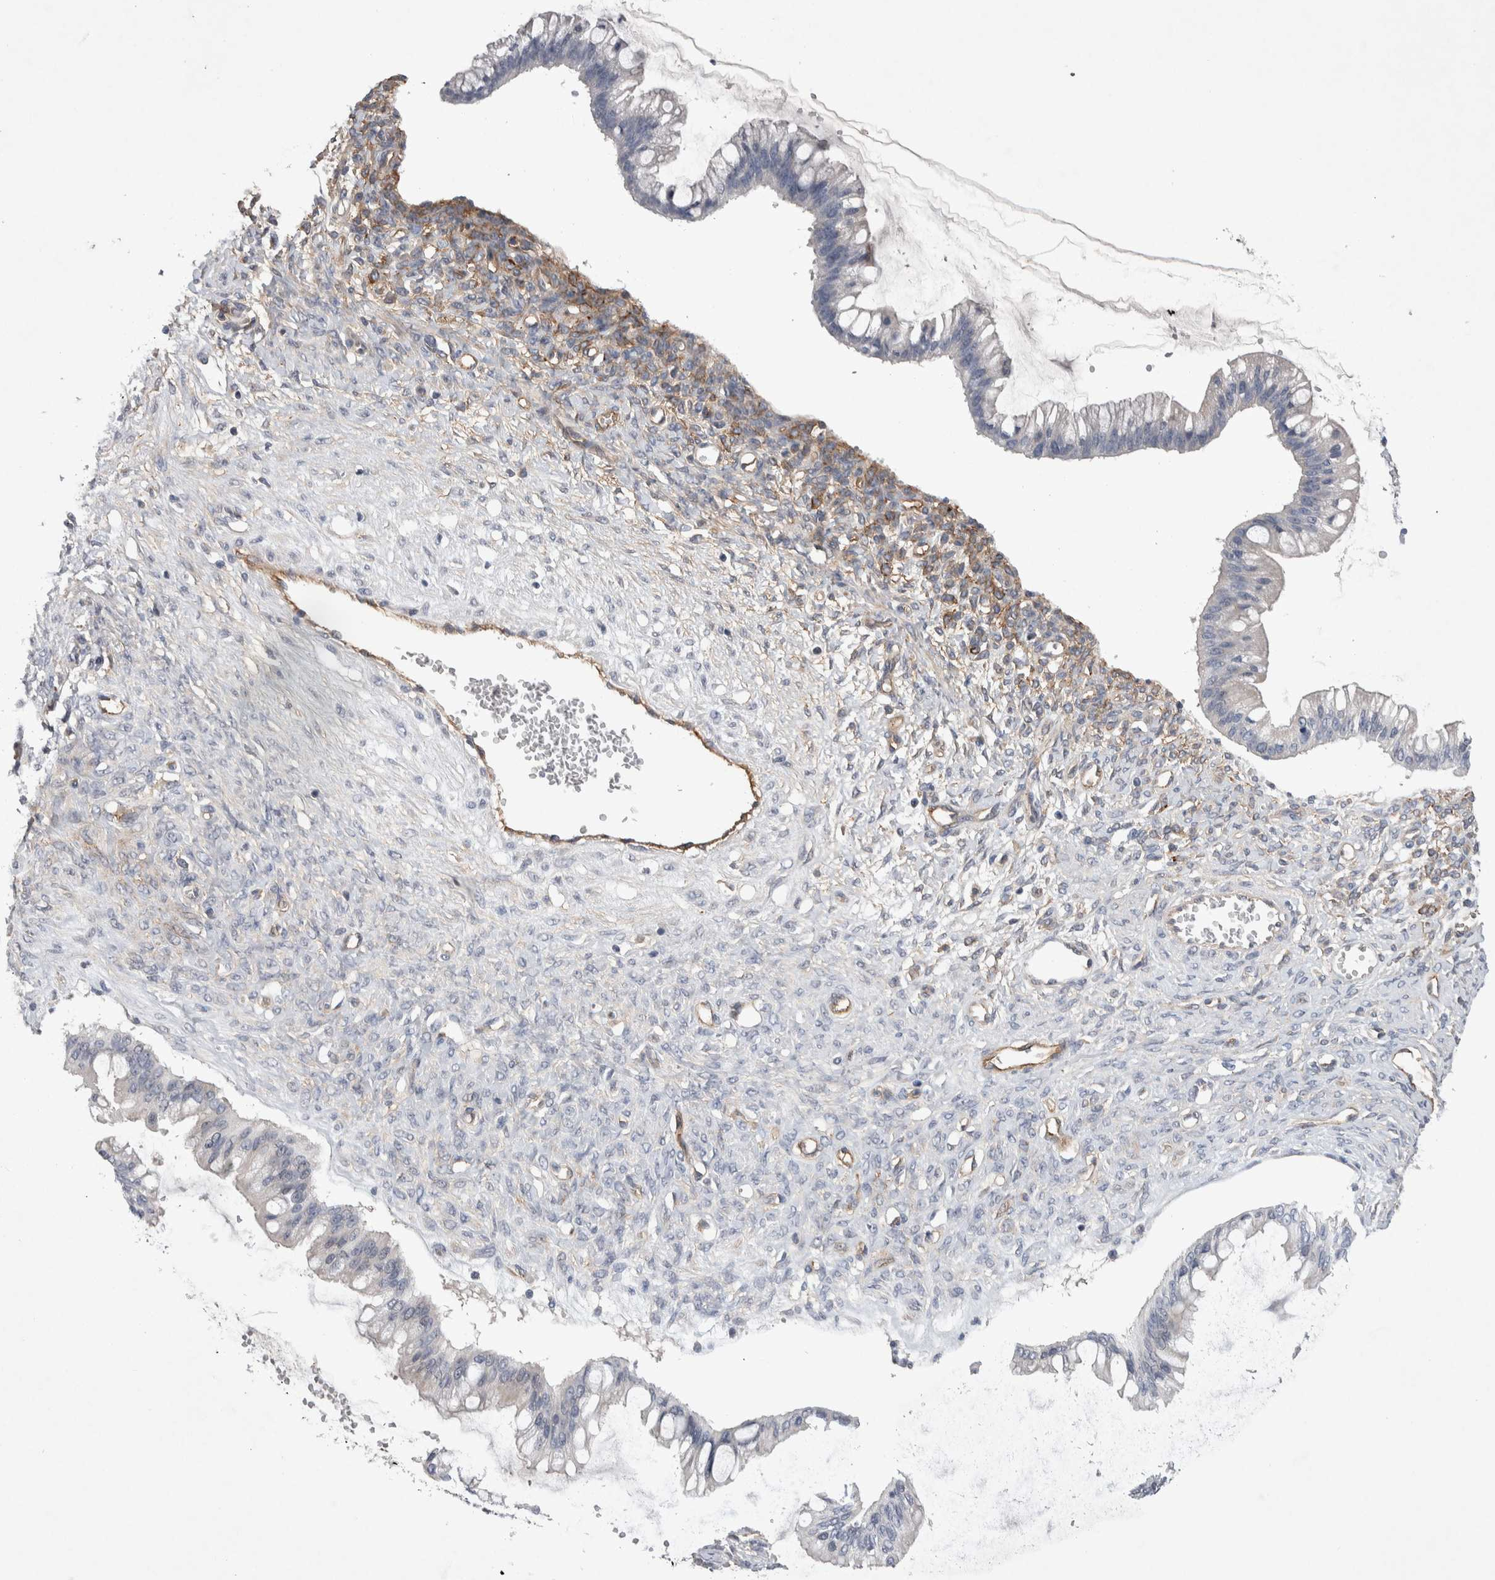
{"staining": {"intensity": "negative", "quantity": "none", "location": "none"}, "tissue": "ovarian cancer", "cell_type": "Tumor cells", "image_type": "cancer", "snomed": [{"axis": "morphology", "description": "Cystadenocarcinoma, mucinous, NOS"}, {"axis": "topography", "description": "Ovary"}], "caption": "A high-resolution image shows immunohistochemistry staining of ovarian cancer, which reveals no significant positivity in tumor cells. Brightfield microscopy of immunohistochemistry (IHC) stained with DAB (3,3'-diaminobenzidine) (brown) and hematoxylin (blue), captured at high magnification.", "gene": "CEP131", "patient": {"sex": "female", "age": 73}}